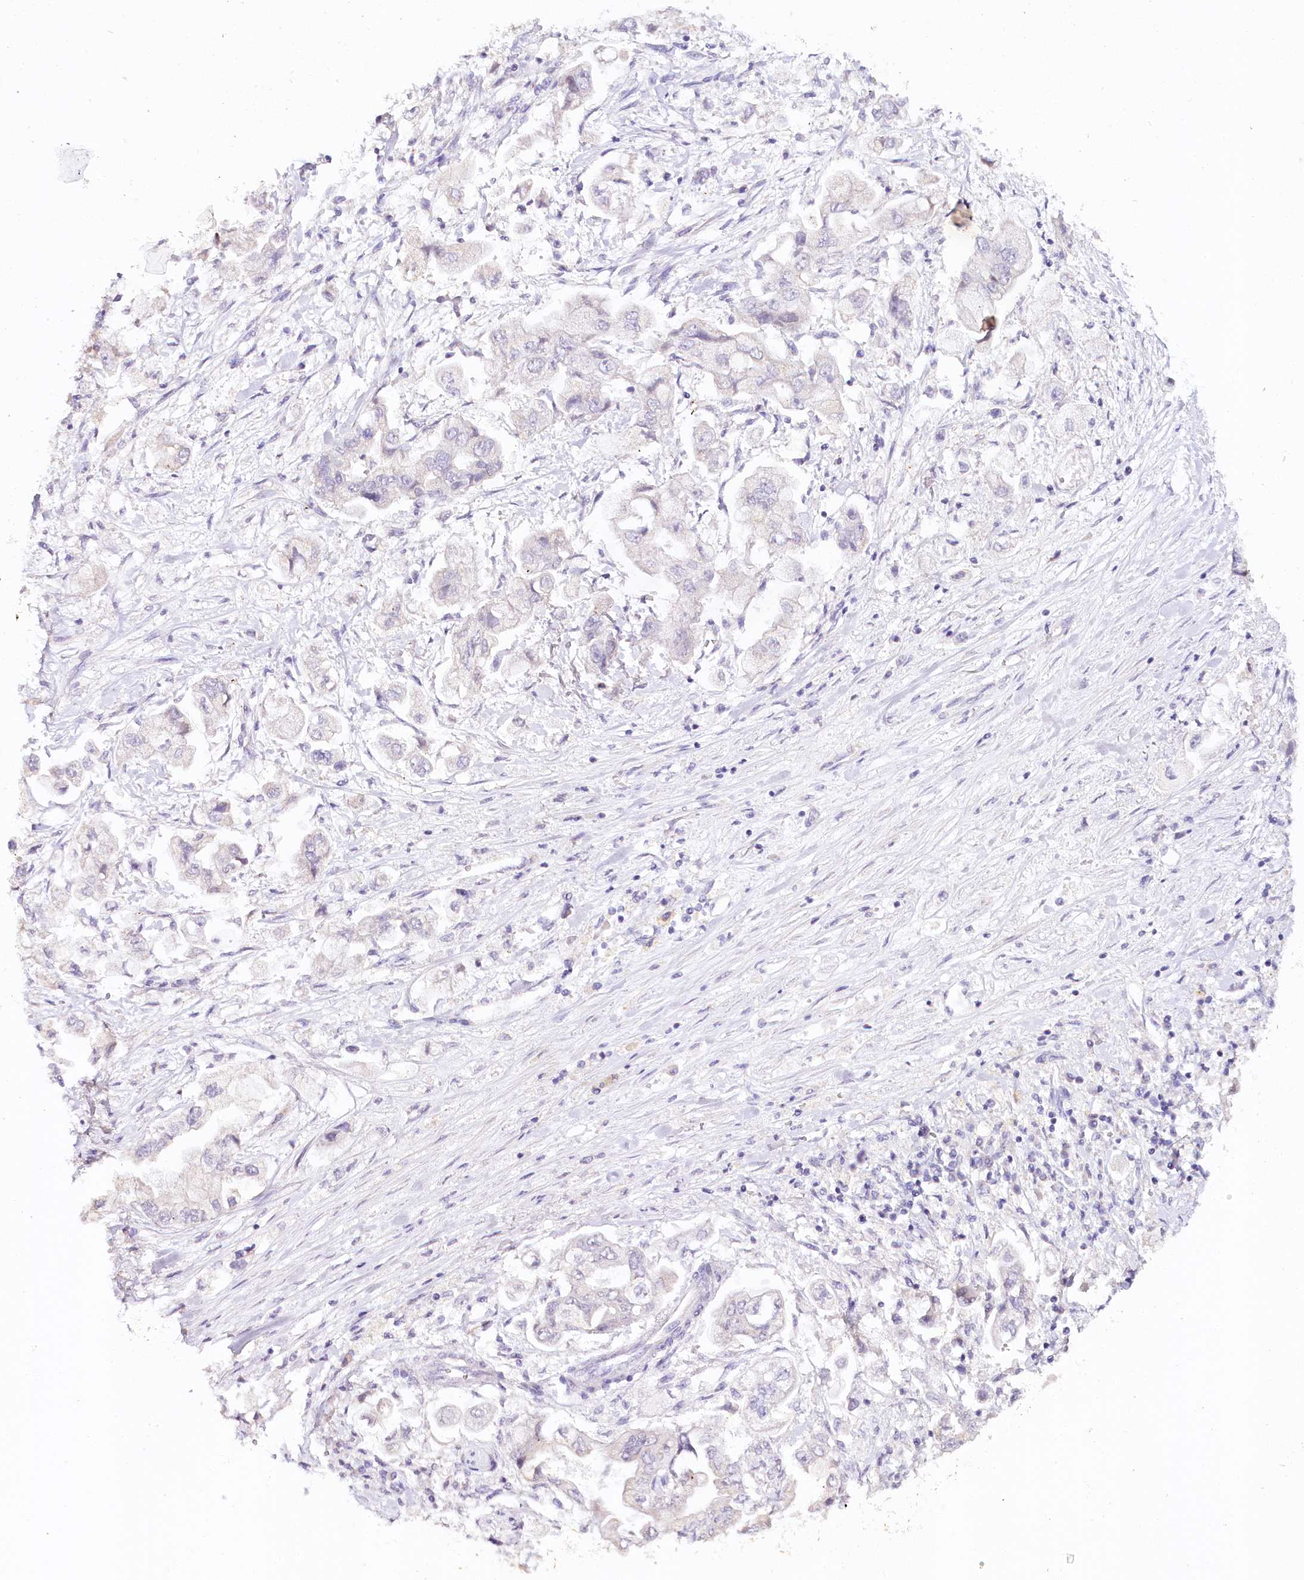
{"staining": {"intensity": "negative", "quantity": "none", "location": "none"}, "tissue": "stomach cancer", "cell_type": "Tumor cells", "image_type": "cancer", "snomed": [{"axis": "morphology", "description": "Adenocarcinoma, NOS"}, {"axis": "topography", "description": "Stomach"}], "caption": "Tumor cells are negative for protein expression in human stomach cancer (adenocarcinoma).", "gene": "TP53", "patient": {"sex": "male", "age": 62}}